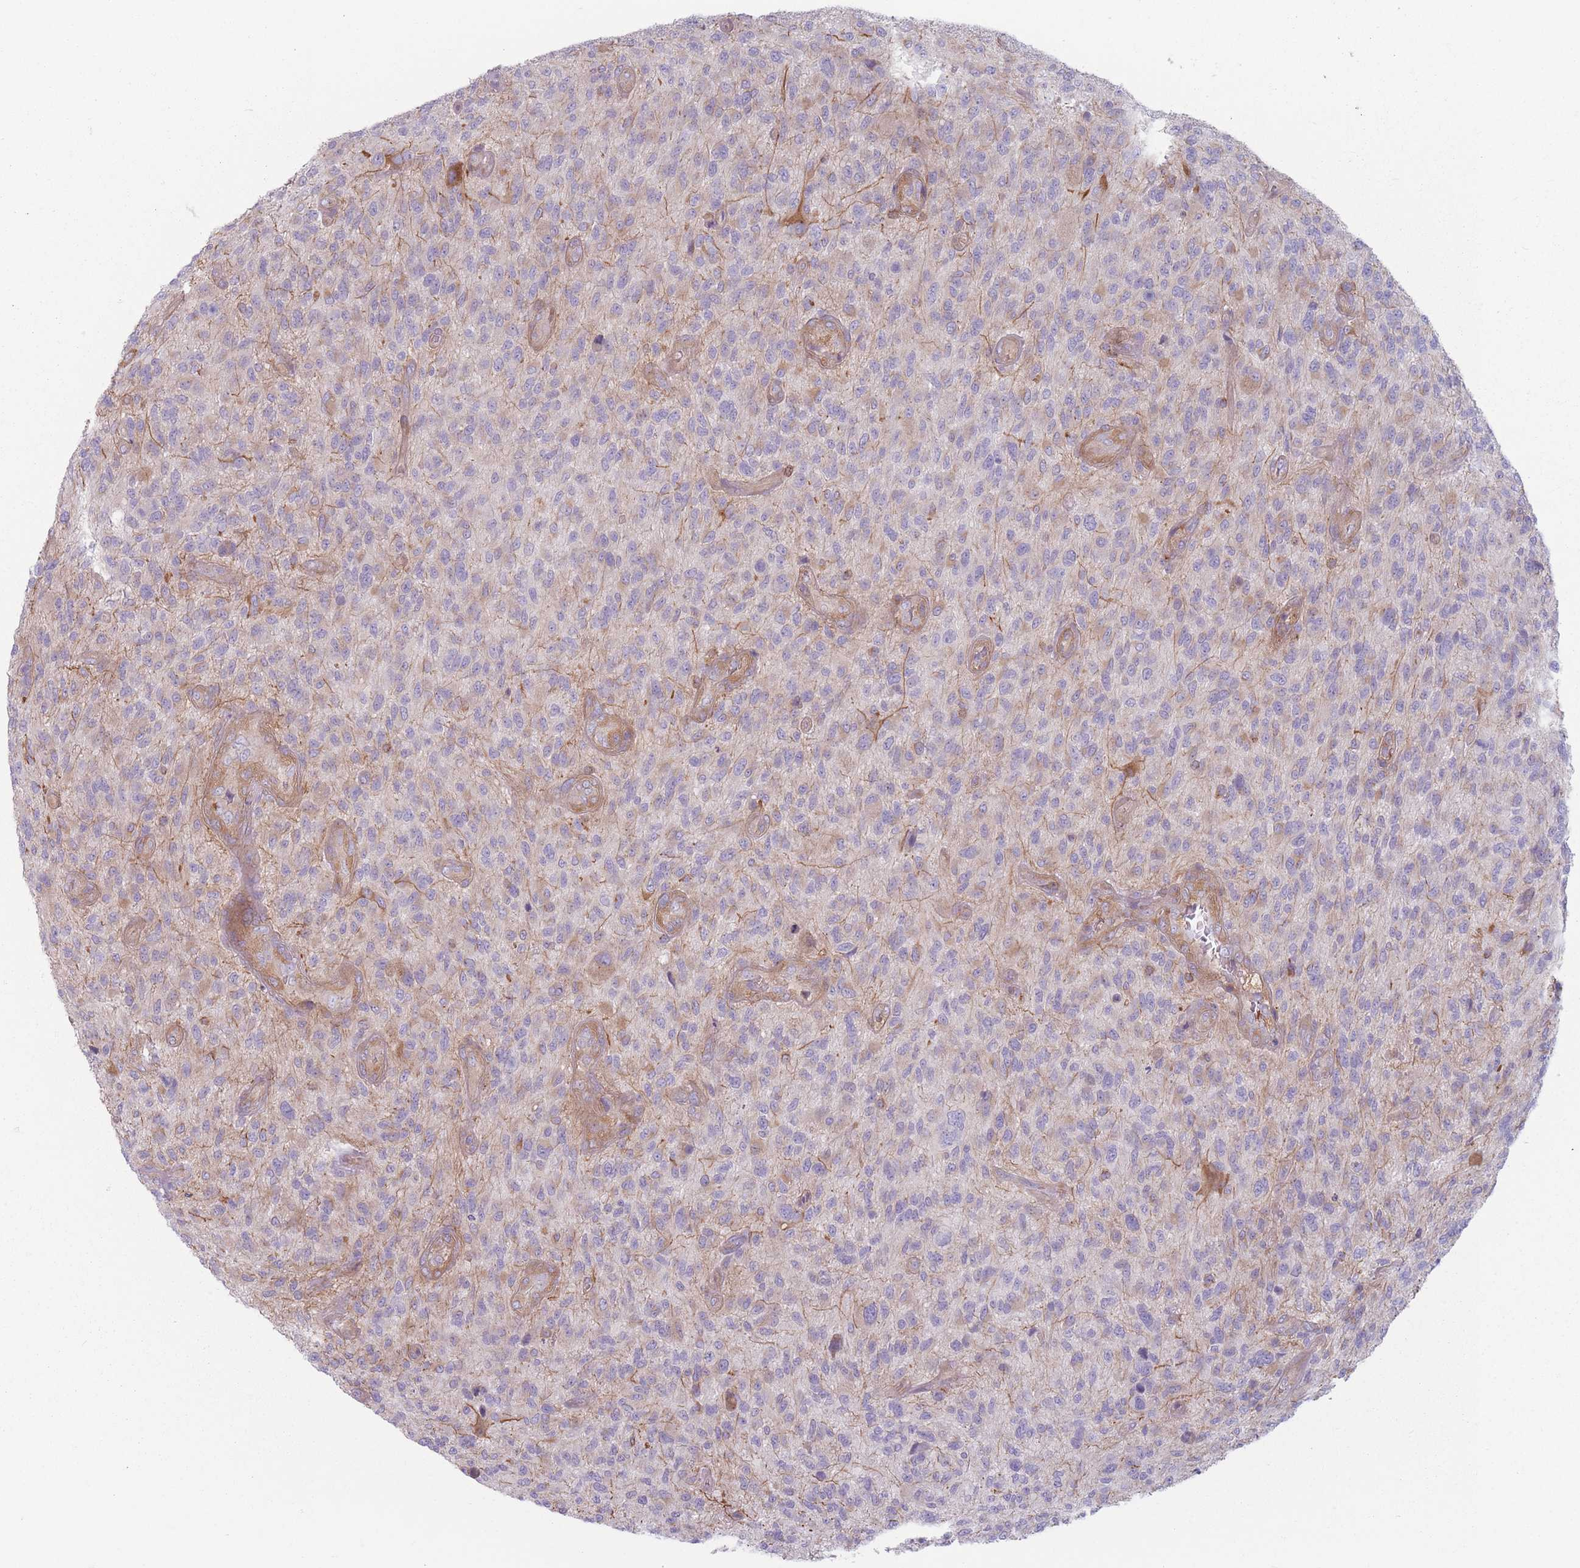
{"staining": {"intensity": "negative", "quantity": "none", "location": "none"}, "tissue": "glioma", "cell_type": "Tumor cells", "image_type": "cancer", "snomed": [{"axis": "morphology", "description": "Glioma, malignant, High grade"}, {"axis": "topography", "description": "Brain"}], "caption": "Immunohistochemistry (IHC) photomicrograph of human glioma stained for a protein (brown), which exhibits no expression in tumor cells.", "gene": "HSBP1L1", "patient": {"sex": "male", "age": 47}}